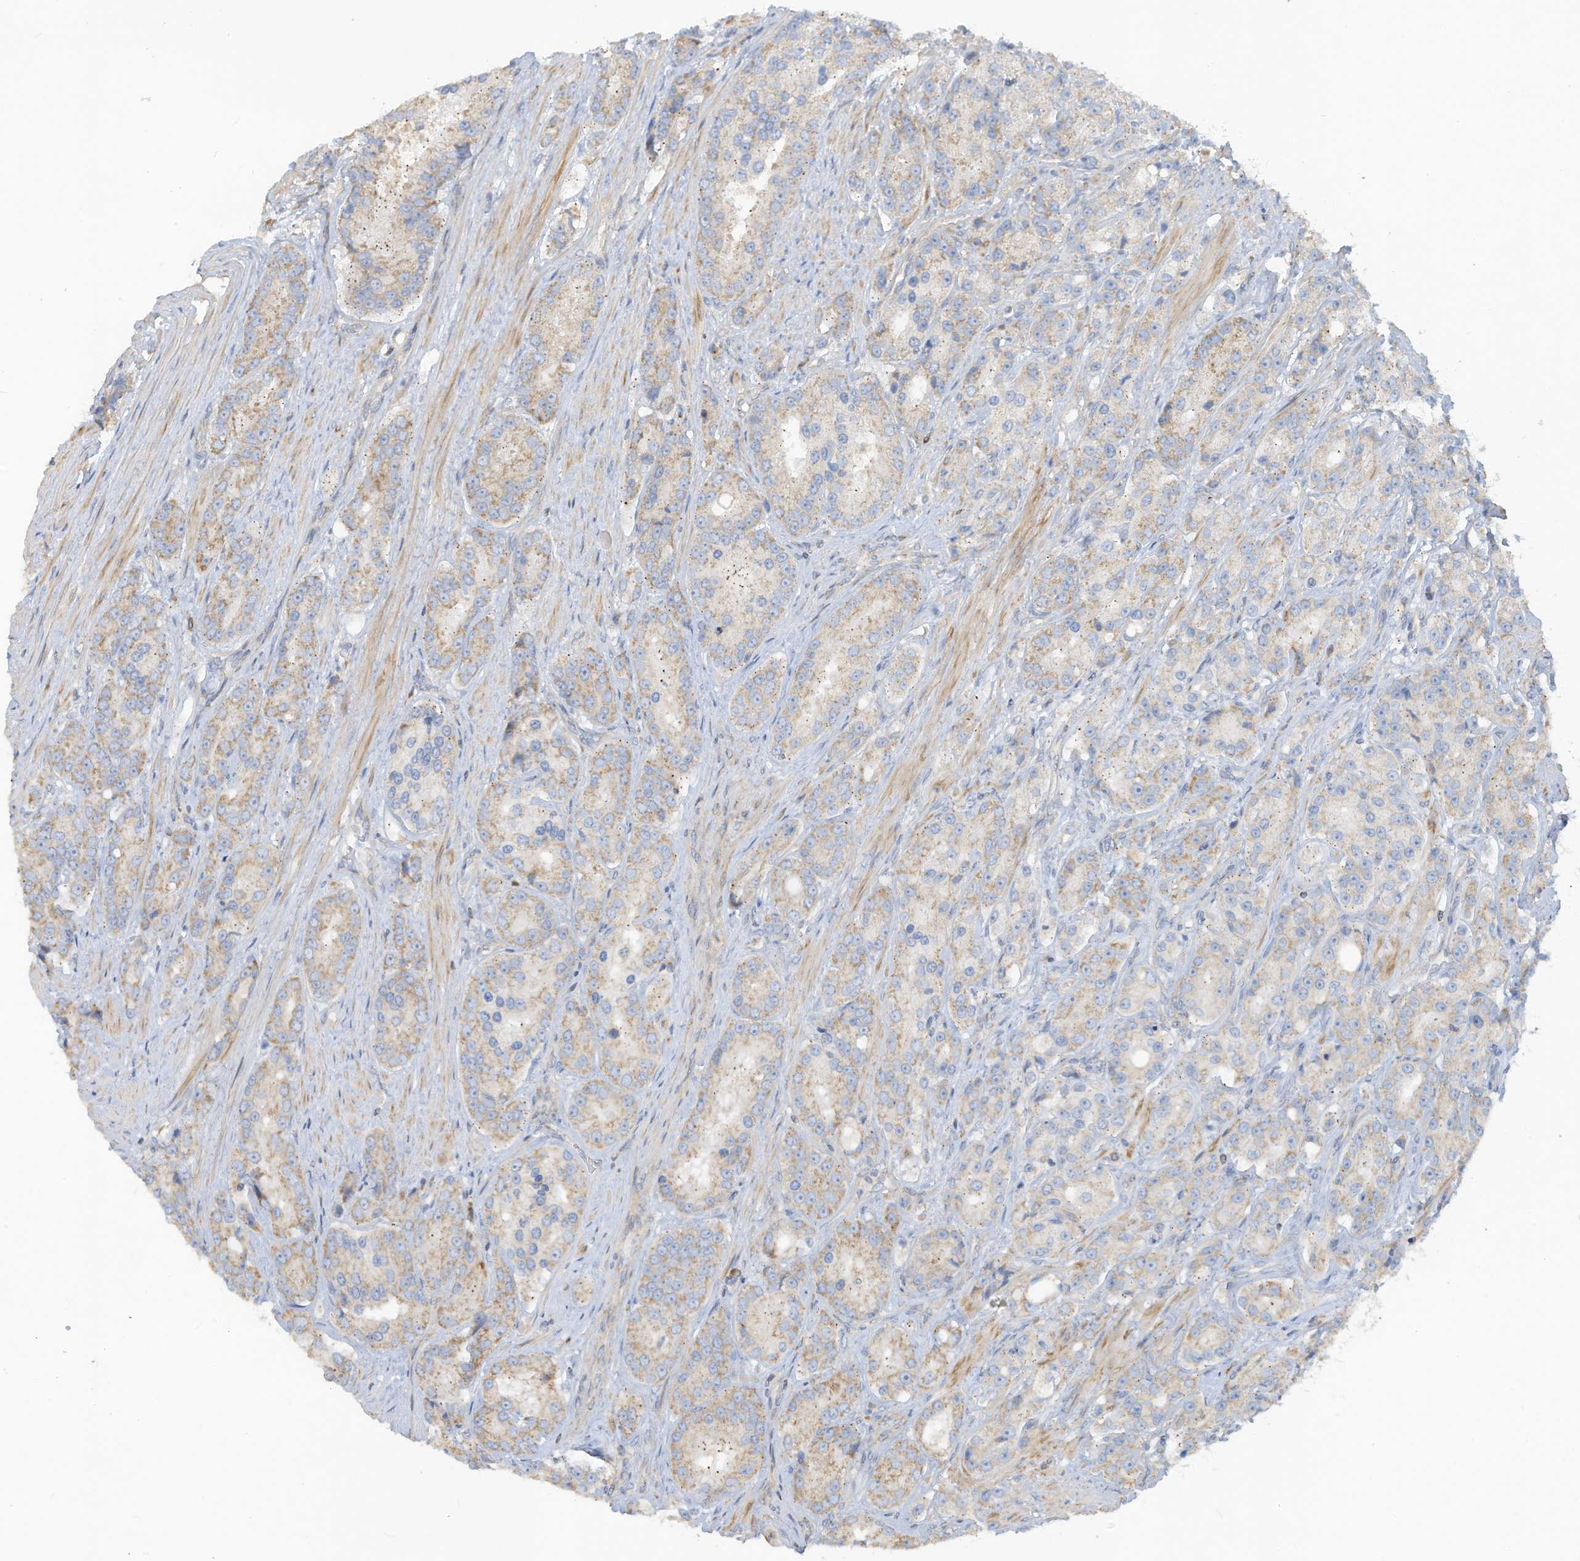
{"staining": {"intensity": "weak", "quantity": ">75%", "location": "cytoplasmic/membranous"}, "tissue": "prostate cancer", "cell_type": "Tumor cells", "image_type": "cancer", "snomed": [{"axis": "morphology", "description": "Adenocarcinoma, High grade"}, {"axis": "topography", "description": "Prostate"}], "caption": "A brown stain highlights weak cytoplasmic/membranous positivity of a protein in prostate cancer tumor cells. The staining is performed using DAB (3,3'-diaminobenzidine) brown chromogen to label protein expression. The nuclei are counter-stained blue using hematoxylin.", "gene": "GTPBP2", "patient": {"sex": "male", "age": 60}}